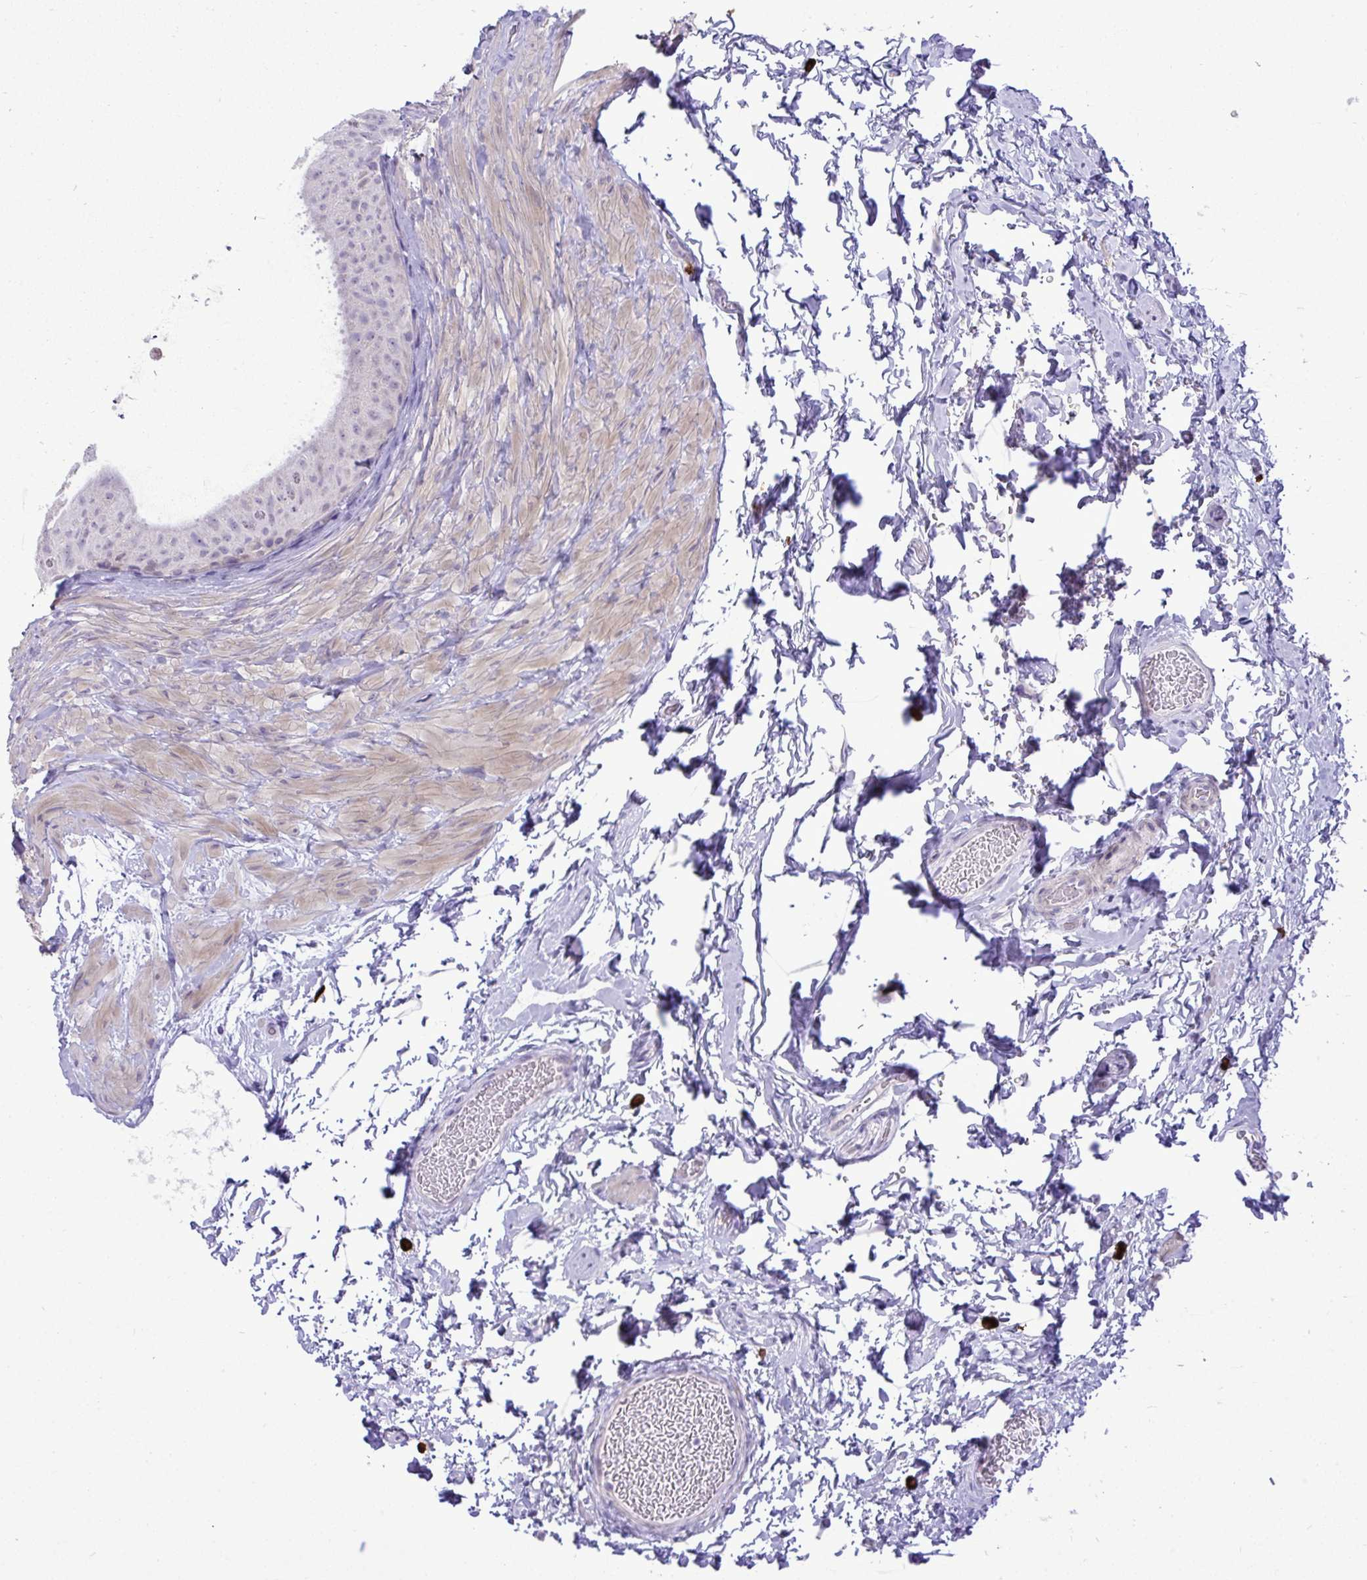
{"staining": {"intensity": "negative", "quantity": "none", "location": "none"}, "tissue": "epididymis", "cell_type": "Glandular cells", "image_type": "normal", "snomed": [{"axis": "morphology", "description": "Normal tissue, NOS"}, {"axis": "topography", "description": "Epididymis, spermatic cord, NOS"}, {"axis": "topography", "description": "Epididymis"}], "caption": "A histopathology image of epididymis stained for a protein shows no brown staining in glandular cells. The staining is performed using DAB brown chromogen with nuclei counter-stained in using hematoxylin.", "gene": "SPAG1", "patient": {"sex": "male", "age": 31}}